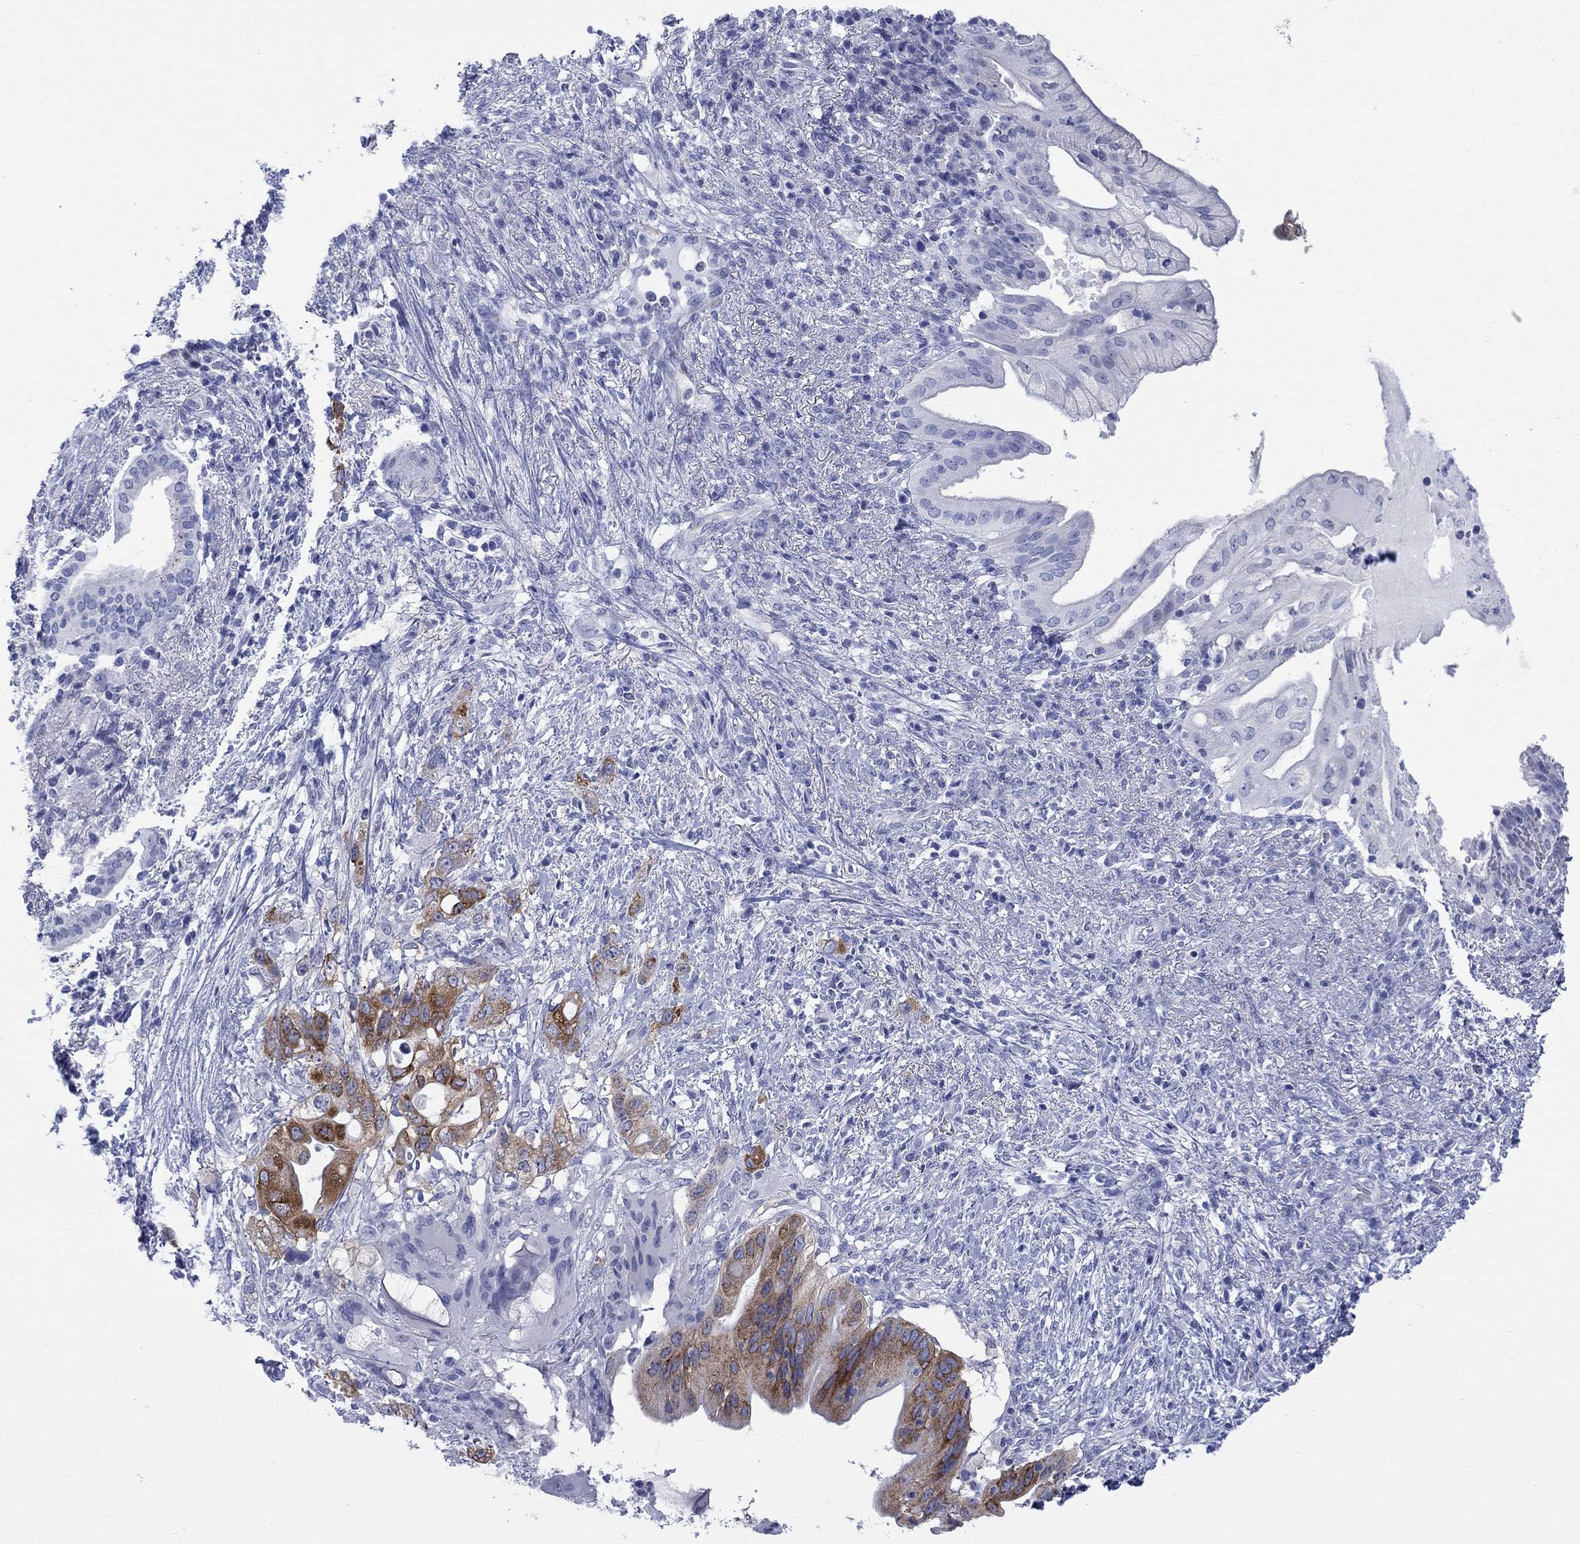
{"staining": {"intensity": "strong", "quantity": "25%-75%", "location": "cytoplasmic/membranous"}, "tissue": "pancreatic cancer", "cell_type": "Tumor cells", "image_type": "cancer", "snomed": [{"axis": "morphology", "description": "Adenocarcinoma, NOS"}, {"axis": "topography", "description": "Pancreas"}], "caption": "This is an image of IHC staining of adenocarcinoma (pancreatic), which shows strong expression in the cytoplasmic/membranous of tumor cells.", "gene": "IGF2BP3", "patient": {"sex": "female", "age": 72}}